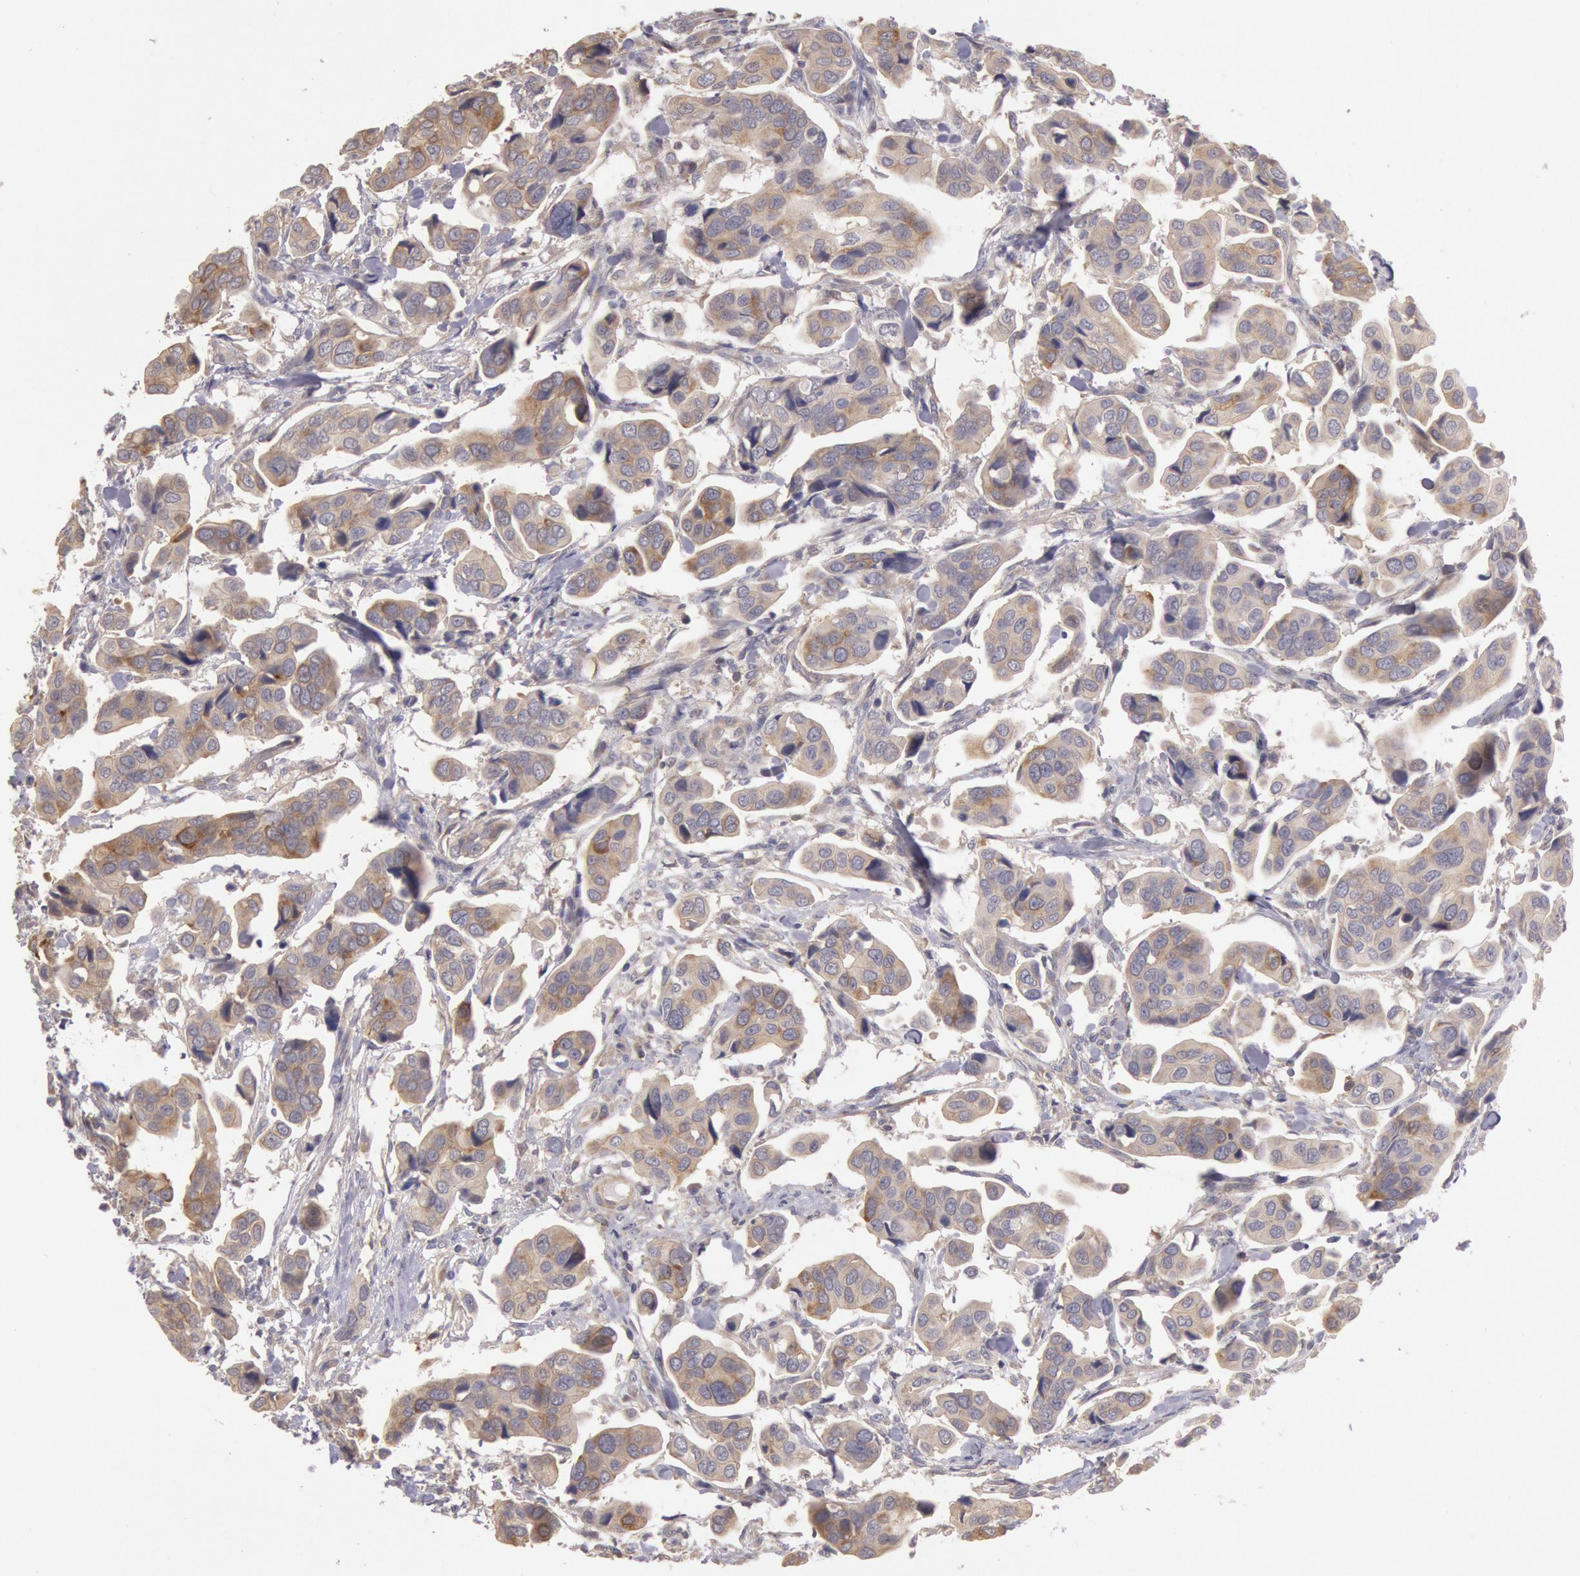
{"staining": {"intensity": "moderate", "quantity": ">75%", "location": "cytoplasmic/membranous"}, "tissue": "urothelial cancer", "cell_type": "Tumor cells", "image_type": "cancer", "snomed": [{"axis": "morphology", "description": "Adenocarcinoma, NOS"}, {"axis": "topography", "description": "Urinary bladder"}], "caption": "About >75% of tumor cells in human urothelial cancer demonstrate moderate cytoplasmic/membranous protein staining as visualized by brown immunohistochemical staining.", "gene": "NMT2", "patient": {"sex": "male", "age": 61}}